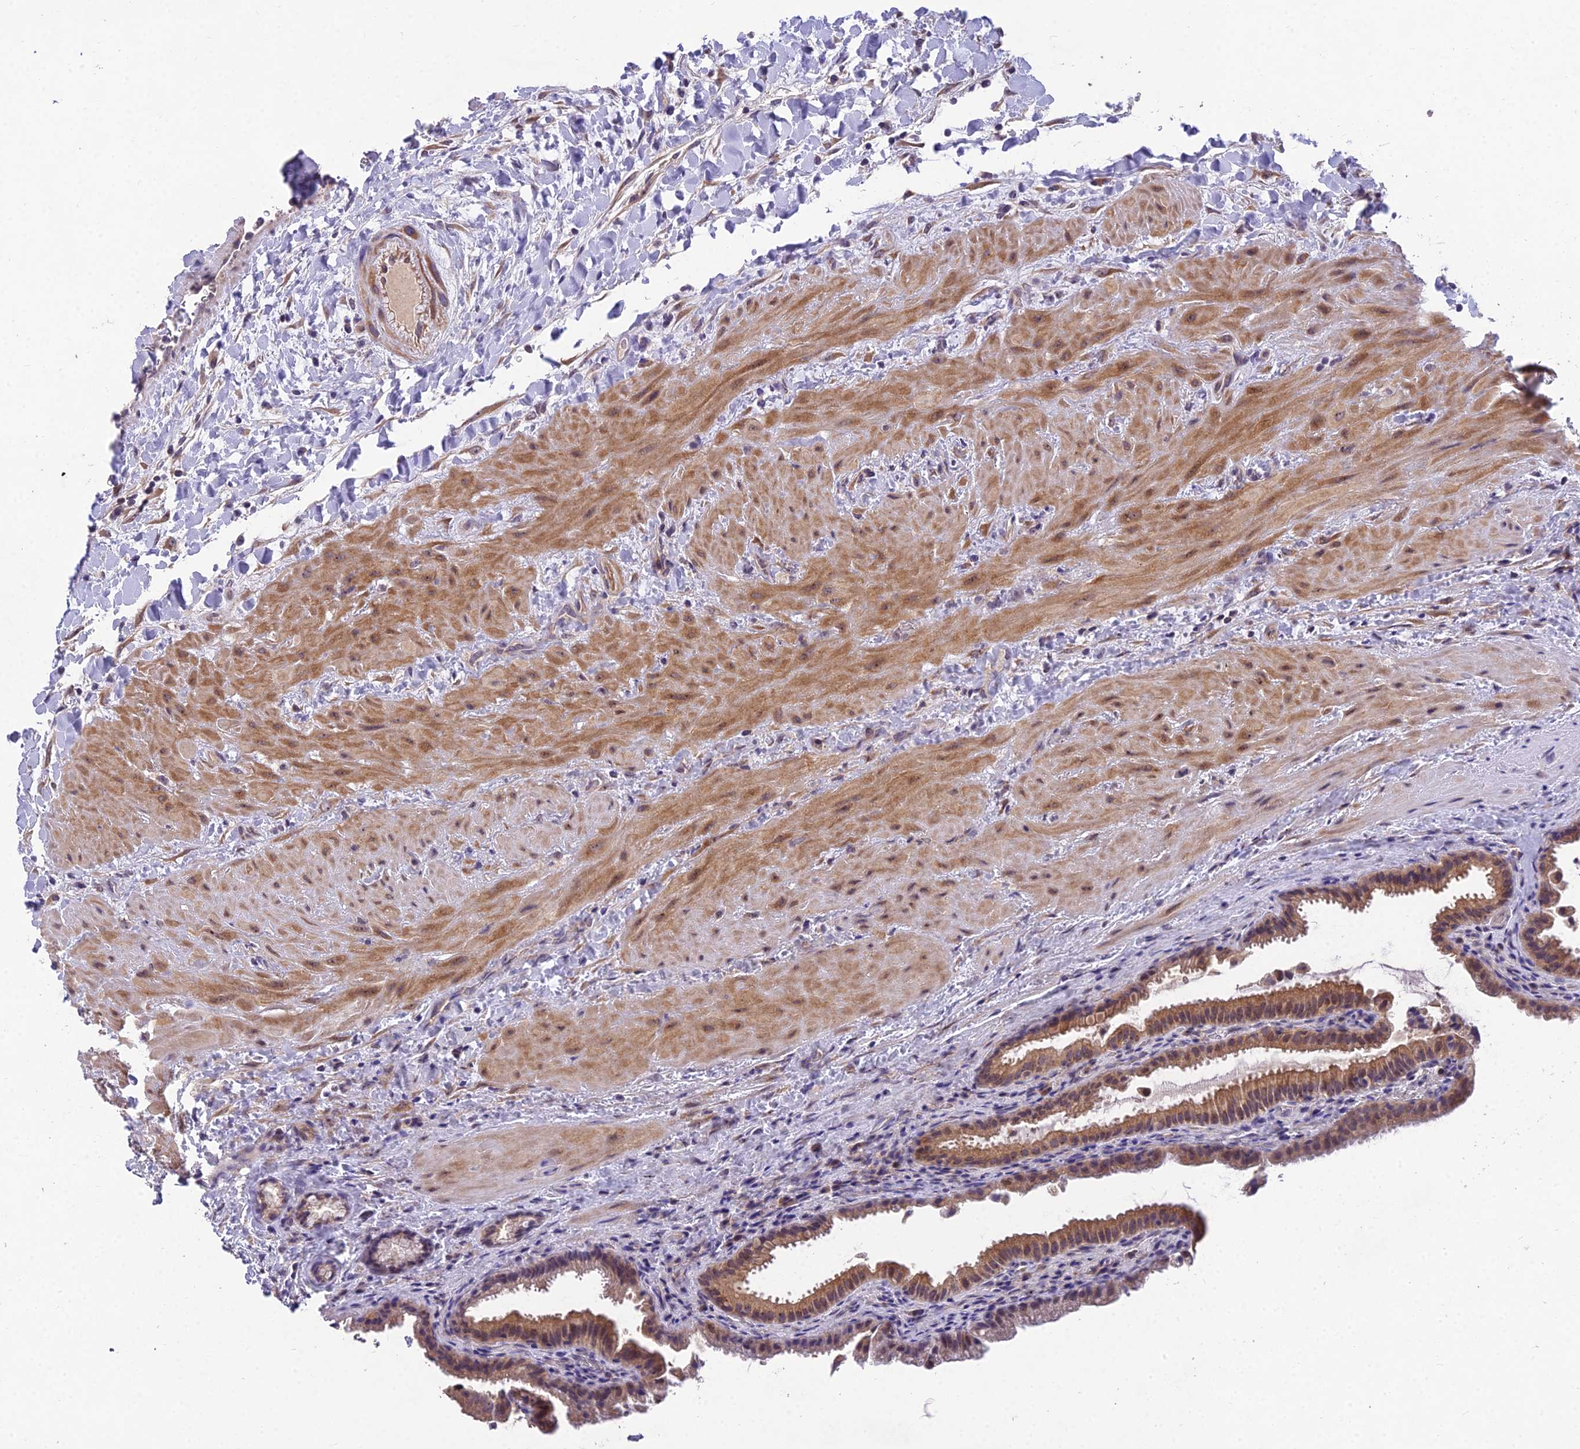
{"staining": {"intensity": "moderate", "quantity": "25%-75%", "location": "cytoplasmic/membranous,nuclear"}, "tissue": "gallbladder", "cell_type": "Glandular cells", "image_type": "normal", "snomed": [{"axis": "morphology", "description": "Normal tissue, NOS"}, {"axis": "topography", "description": "Gallbladder"}], "caption": "Protein expression analysis of unremarkable human gallbladder reveals moderate cytoplasmic/membranous,nuclear positivity in about 25%-75% of glandular cells. (DAB (3,3'-diaminobenzidine) IHC, brown staining for protein, blue staining for nuclei).", "gene": "ZNF333", "patient": {"sex": "male", "age": 24}}